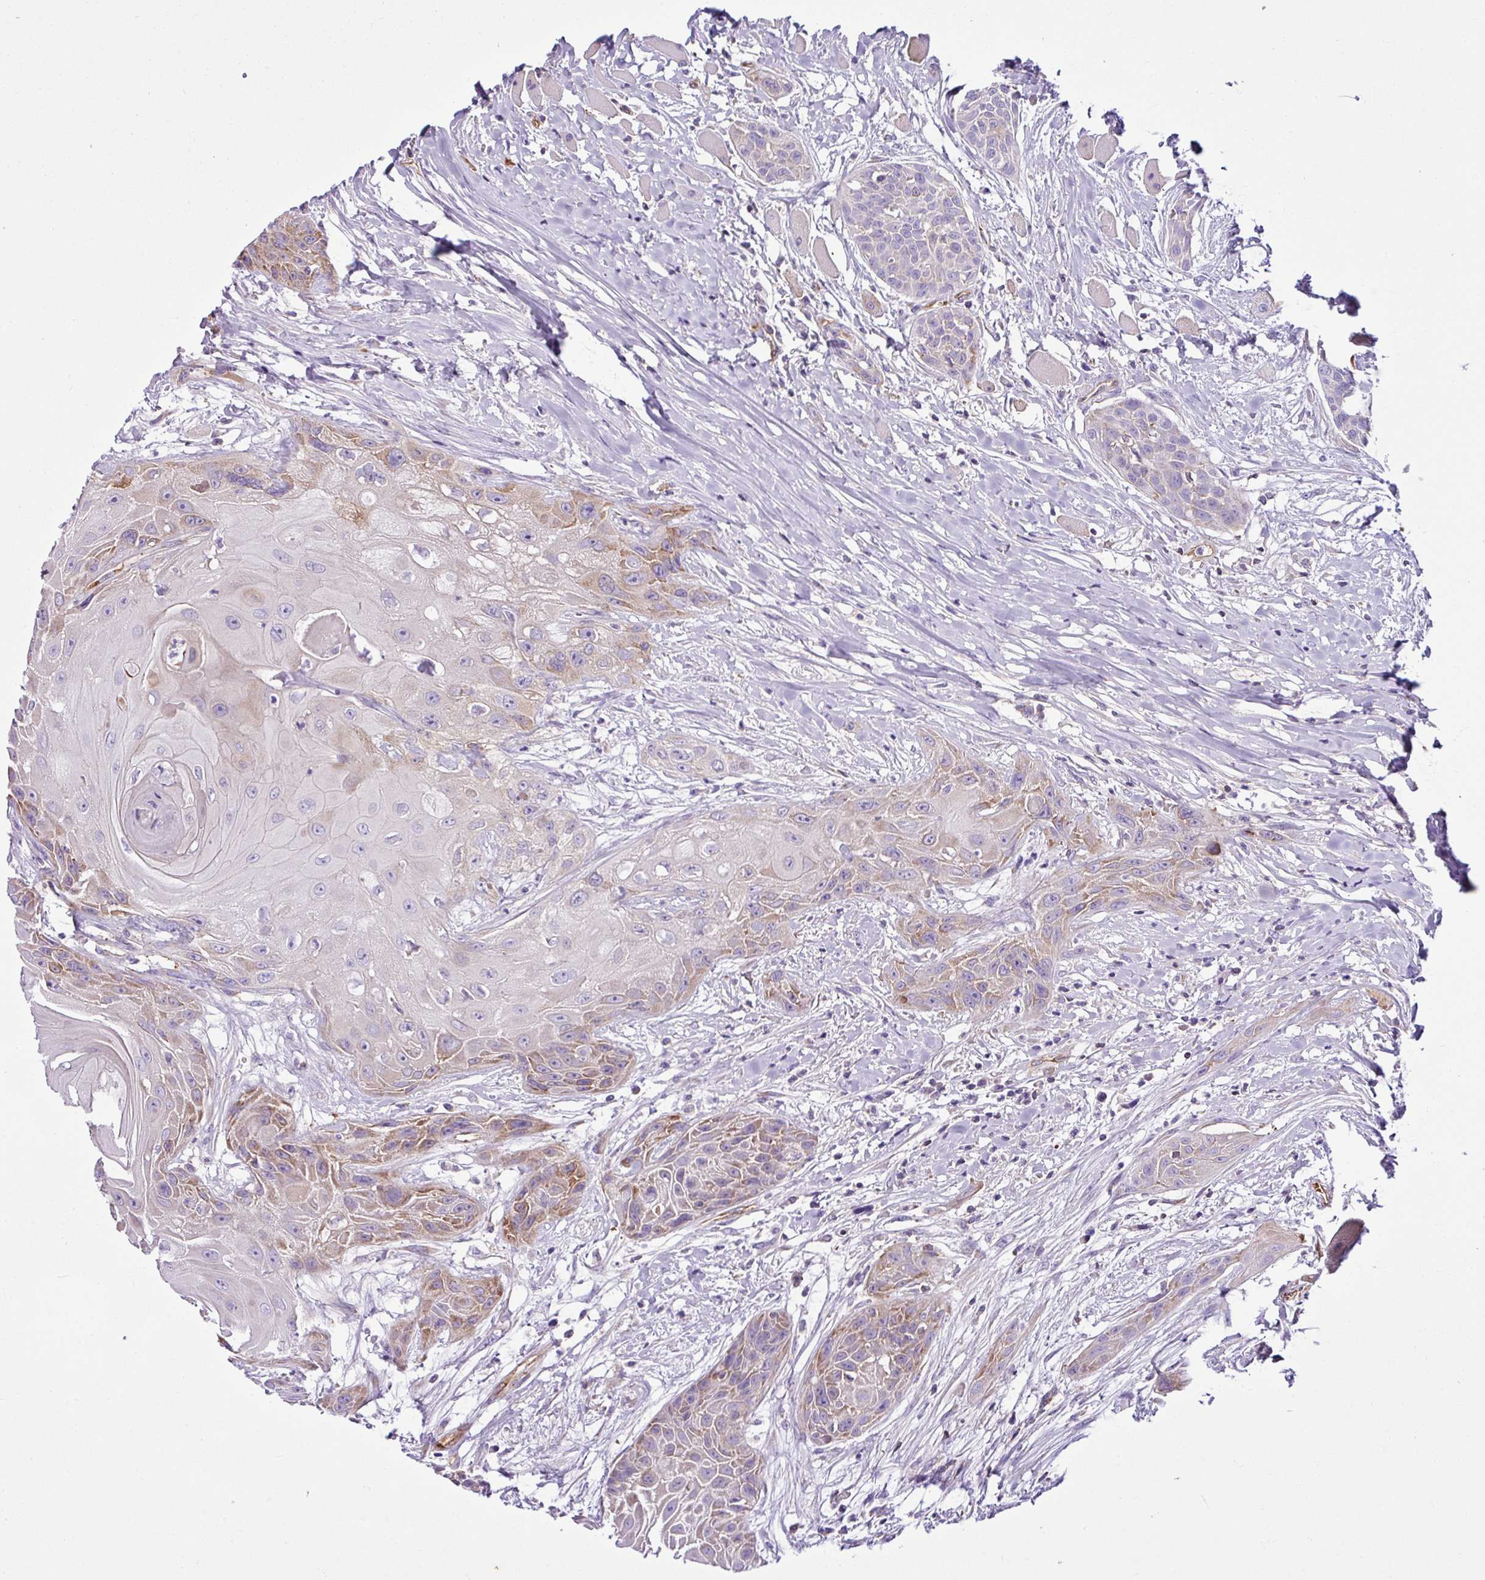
{"staining": {"intensity": "moderate", "quantity": "<25%", "location": "cytoplasmic/membranous"}, "tissue": "head and neck cancer", "cell_type": "Tumor cells", "image_type": "cancer", "snomed": [{"axis": "morphology", "description": "Squamous cell carcinoma, NOS"}, {"axis": "topography", "description": "Head-Neck"}], "caption": "Immunohistochemical staining of human head and neck cancer (squamous cell carcinoma) exhibits low levels of moderate cytoplasmic/membranous staining in about <25% of tumor cells.", "gene": "EME2", "patient": {"sex": "female", "age": 73}}